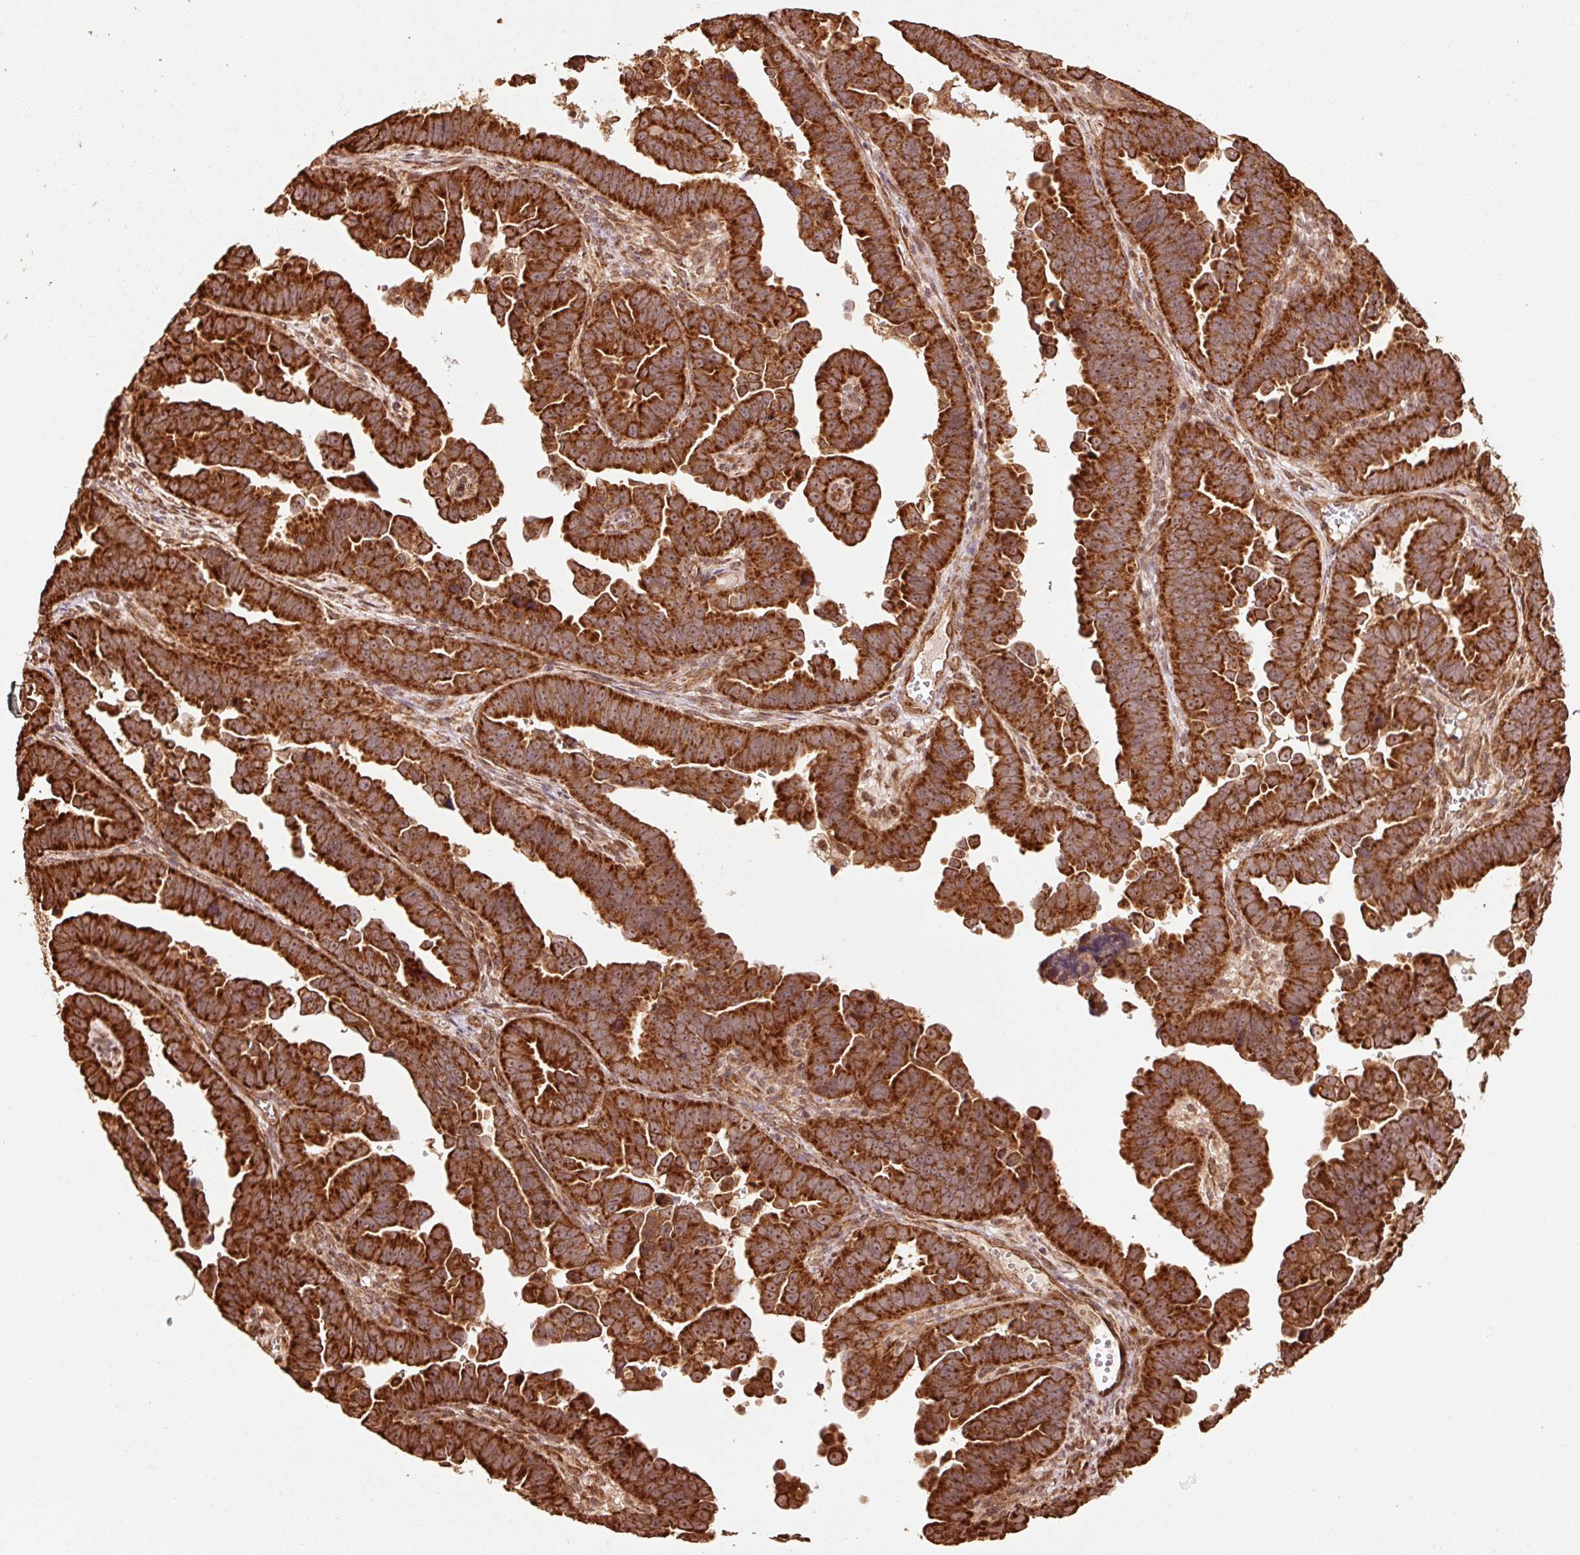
{"staining": {"intensity": "strong", "quantity": ">75%", "location": "cytoplasmic/membranous"}, "tissue": "endometrial cancer", "cell_type": "Tumor cells", "image_type": "cancer", "snomed": [{"axis": "morphology", "description": "Adenocarcinoma, NOS"}, {"axis": "topography", "description": "Endometrium"}], "caption": "Brown immunohistochemical staining in human endometrial adenocarcinoma displays strong cytoplasmic/membranous expression in about >75% of tumor cells.", "gene": "MRPL16", "patient": {"sex": "female", "age": 75}}